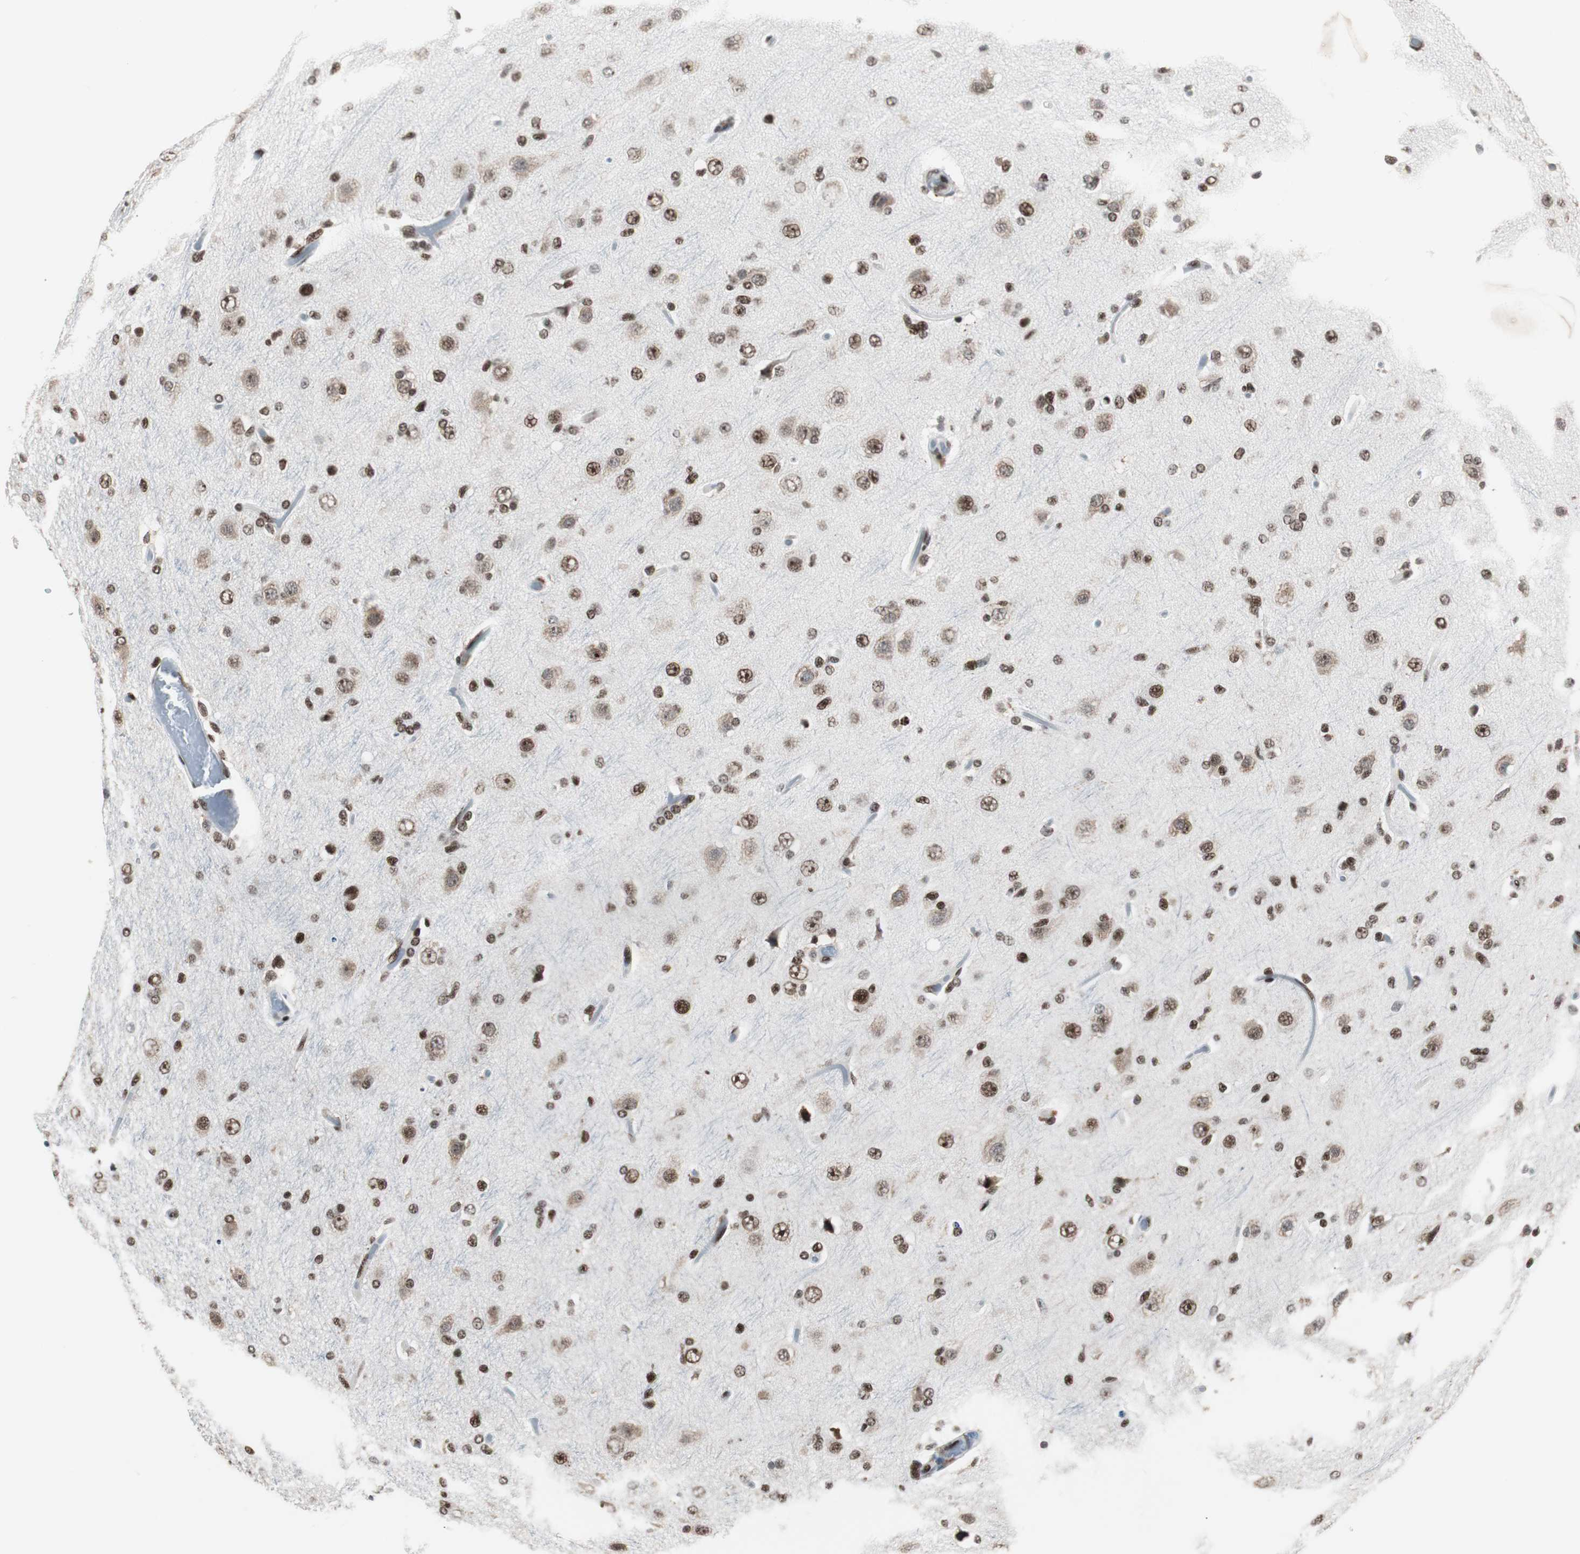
{"staining": {"intensity": "moderate", "quantity": ">75%", "location": "cytoplasmic/membranous,nuclear"}, "tissue": "glioma", "cell_type": "Tumor cells", "image_type": "cancer", "snomed": [{"axis": "morphology", "description": "Glioma, malignant, High grade"}, {"axis": "topography", "description": "Brain"}], "caption": "Immunohistochemical staining of glioma displays medium levels of moderate cytoplasmic/membranous and nuclear protein expression in about >75% of tumor cells.", "gene": "XRCC1", "patient": {"sex": "male", "age": 33}}